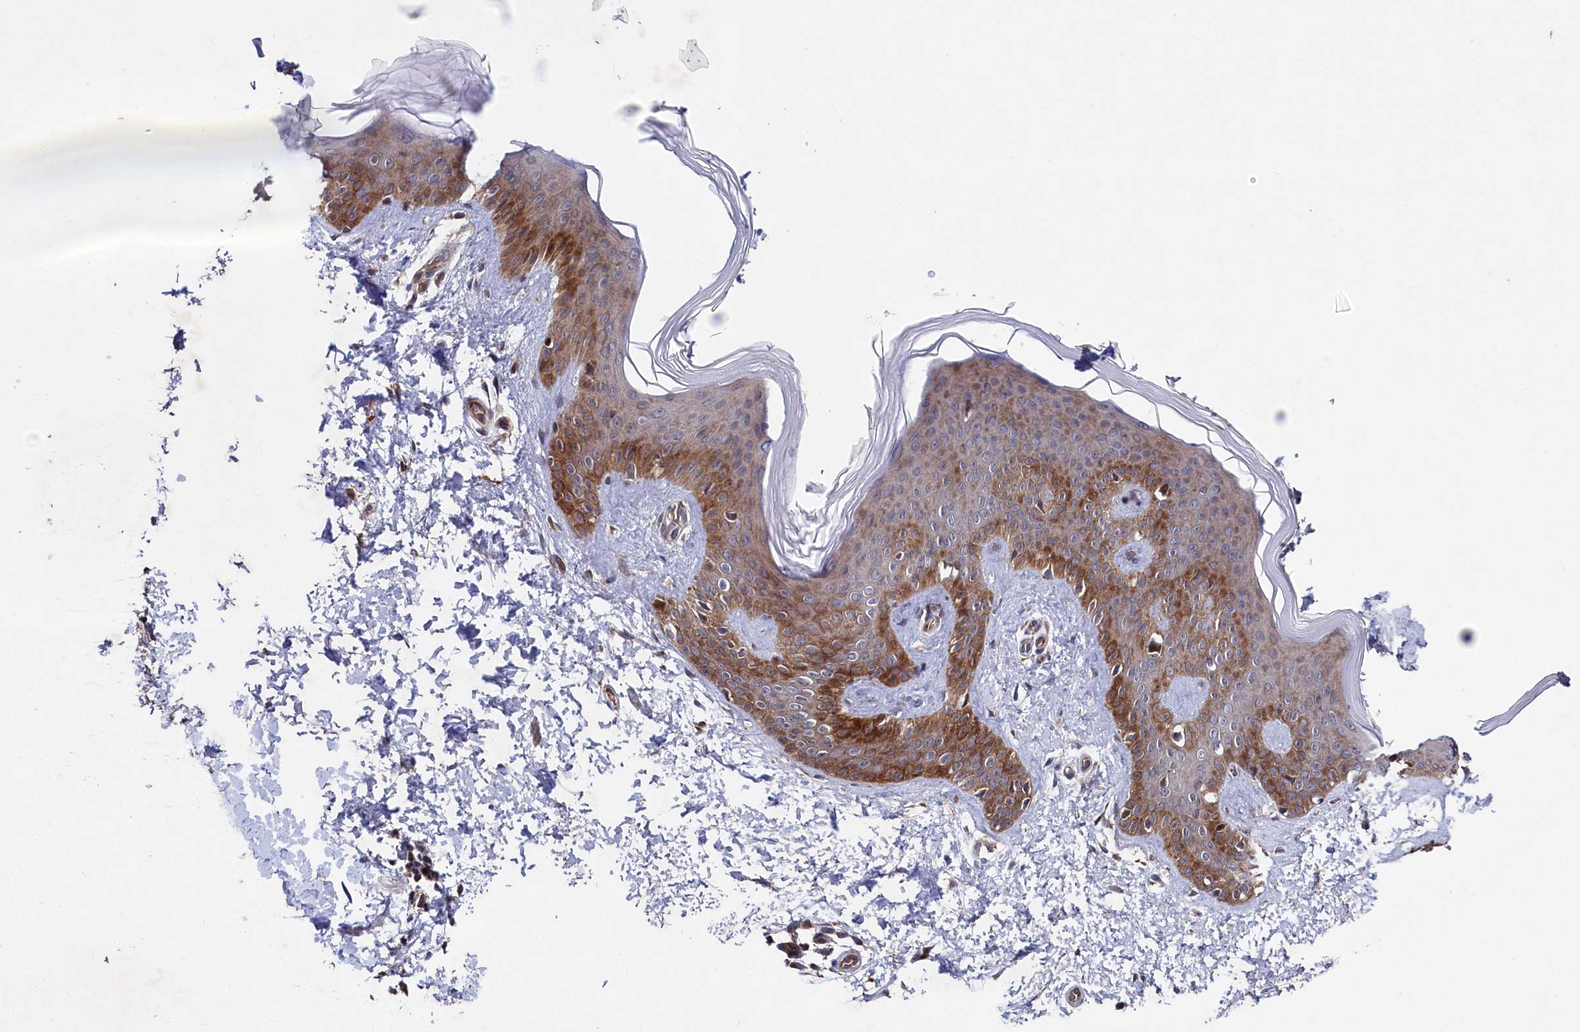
{"staining": {"intensity": "moderate", "quantity": "25%-75%", "location": "cytoplasmic/membranous,nuclear"}, "tissue": "skin", "cell_type": "Fibroblasts", "image_type": "normal", "snomed": [{"axis": "morphology", "description": "Normal tissue, NOS"}, {"axis": "topography", "description": "Skin"}], "caption": "A high-resolution histopathology image shows immunohistochemistry staining of normal skin, which exhibits moderate cytoplasmic/membranous,nuclear positivity in about 25%-75% of fibroblasts. (DAB (3,3'-diaminobenzidine) IHC with brightfield microscopy, high magnification).", "gene": "SUPV3L1", "patient": {"sex": "male", "age": 36}}